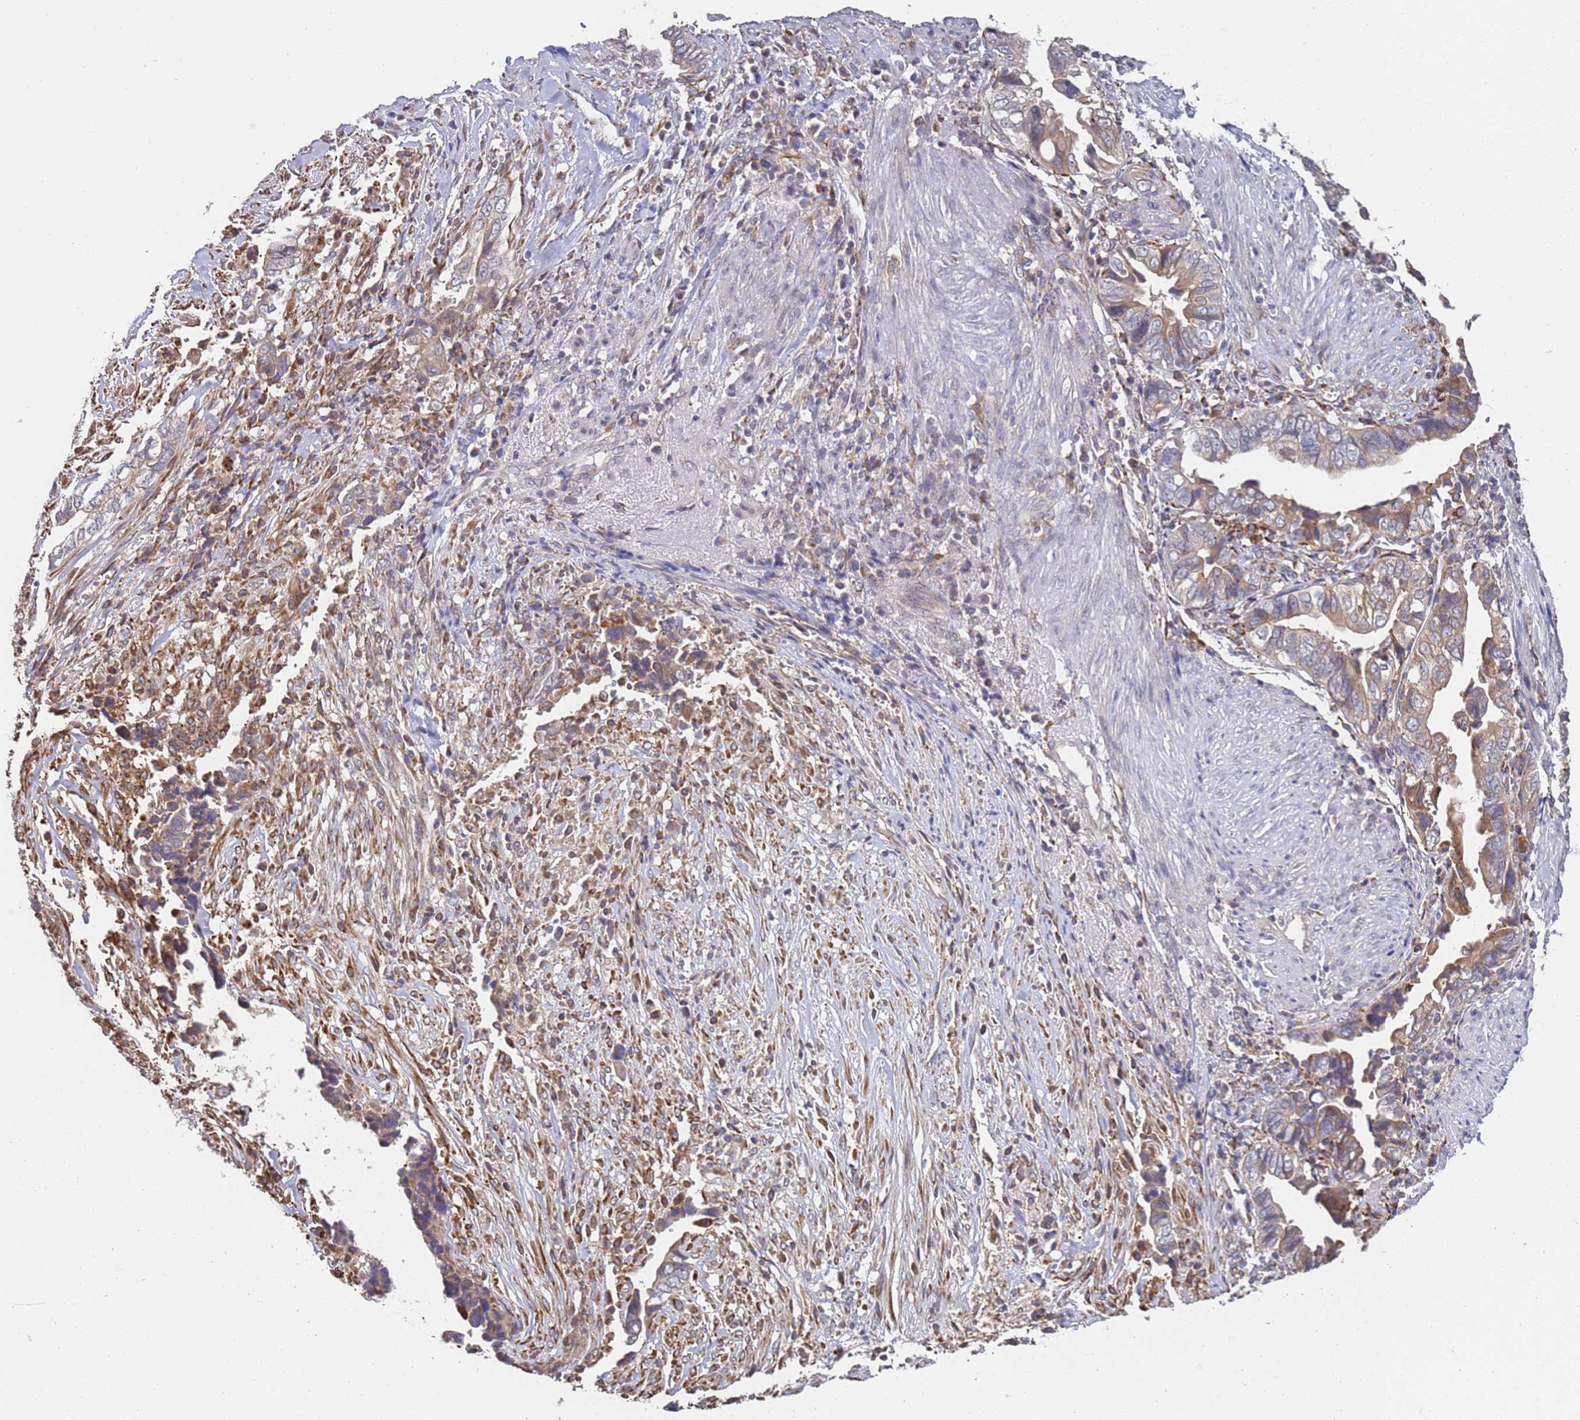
{"staining": {"intensity": "moderate", "quantity": "25%-75%", "location": "cytoplasmic/membranous"}, "tissue": "liver cancer", "cell_type": "Tumor cells", "image_type": "cancer", "snomed": [{"axis": "morphology", "description": "Cholangiocarcinoma"}, {"axis": "topography", "description": "Liver"}], "caption": "Immunohistochemical staining of human liver cancer (cholangiocarcinoma) exhibits medium levels of moderate cytoplasmic/membranous protein positivity in about 25%-75% of tumor cells.", "gene": "VRK2", "patient": {"sex": "female", "age": 79}}